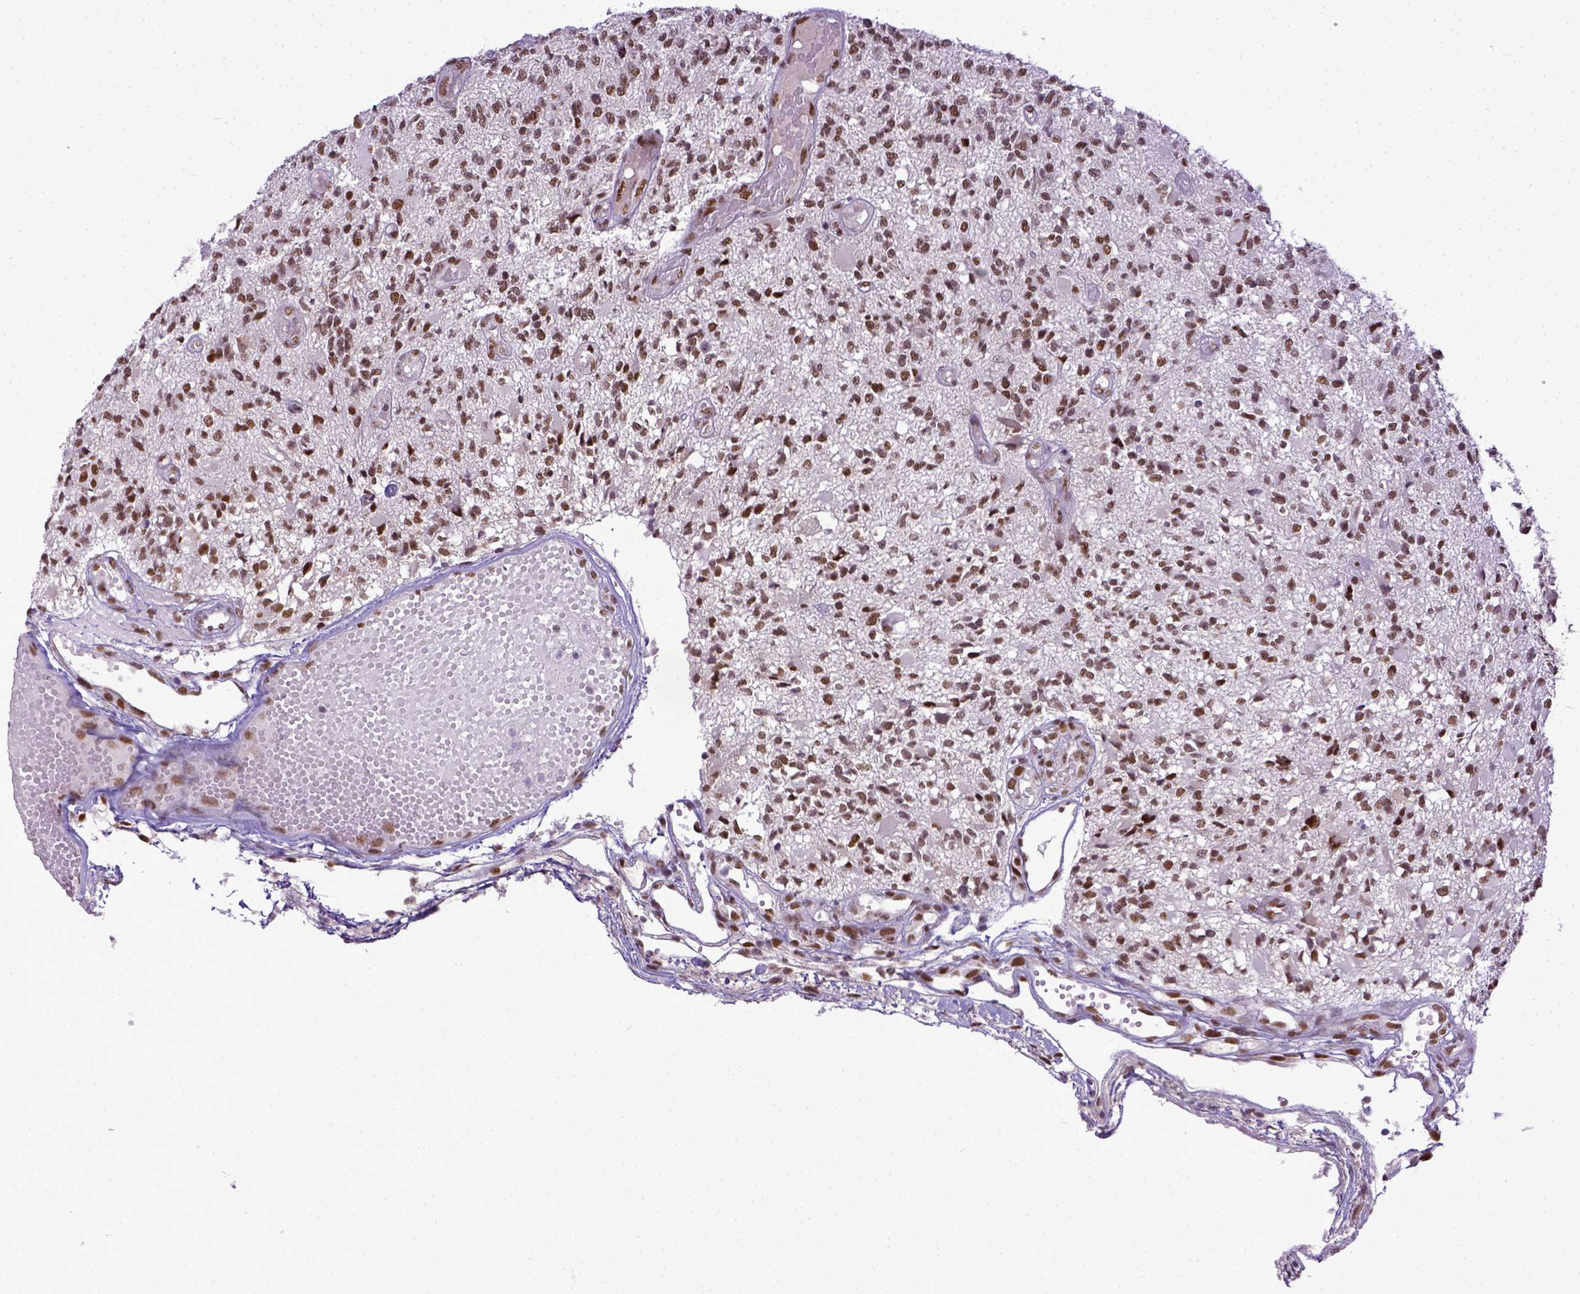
{"staining": {"intensity": "moderate", "quantity": ">75%", "location": "nuclear"}, "tissue": "glioma", "cell_type": "Tumor cells", "image_type": "cancer", "snomed": [{"axis": "morphology", "description": "Glioma, malignant, High grade"}, {"axis": "topography", "description": "Brain"}], "caption": "Protein expression analysis of glioma displays moderate nuclear positivity in about >75% of tumor cells.", "gene": "ERCC1", "patient": {"sex": "female", "age": 63}}